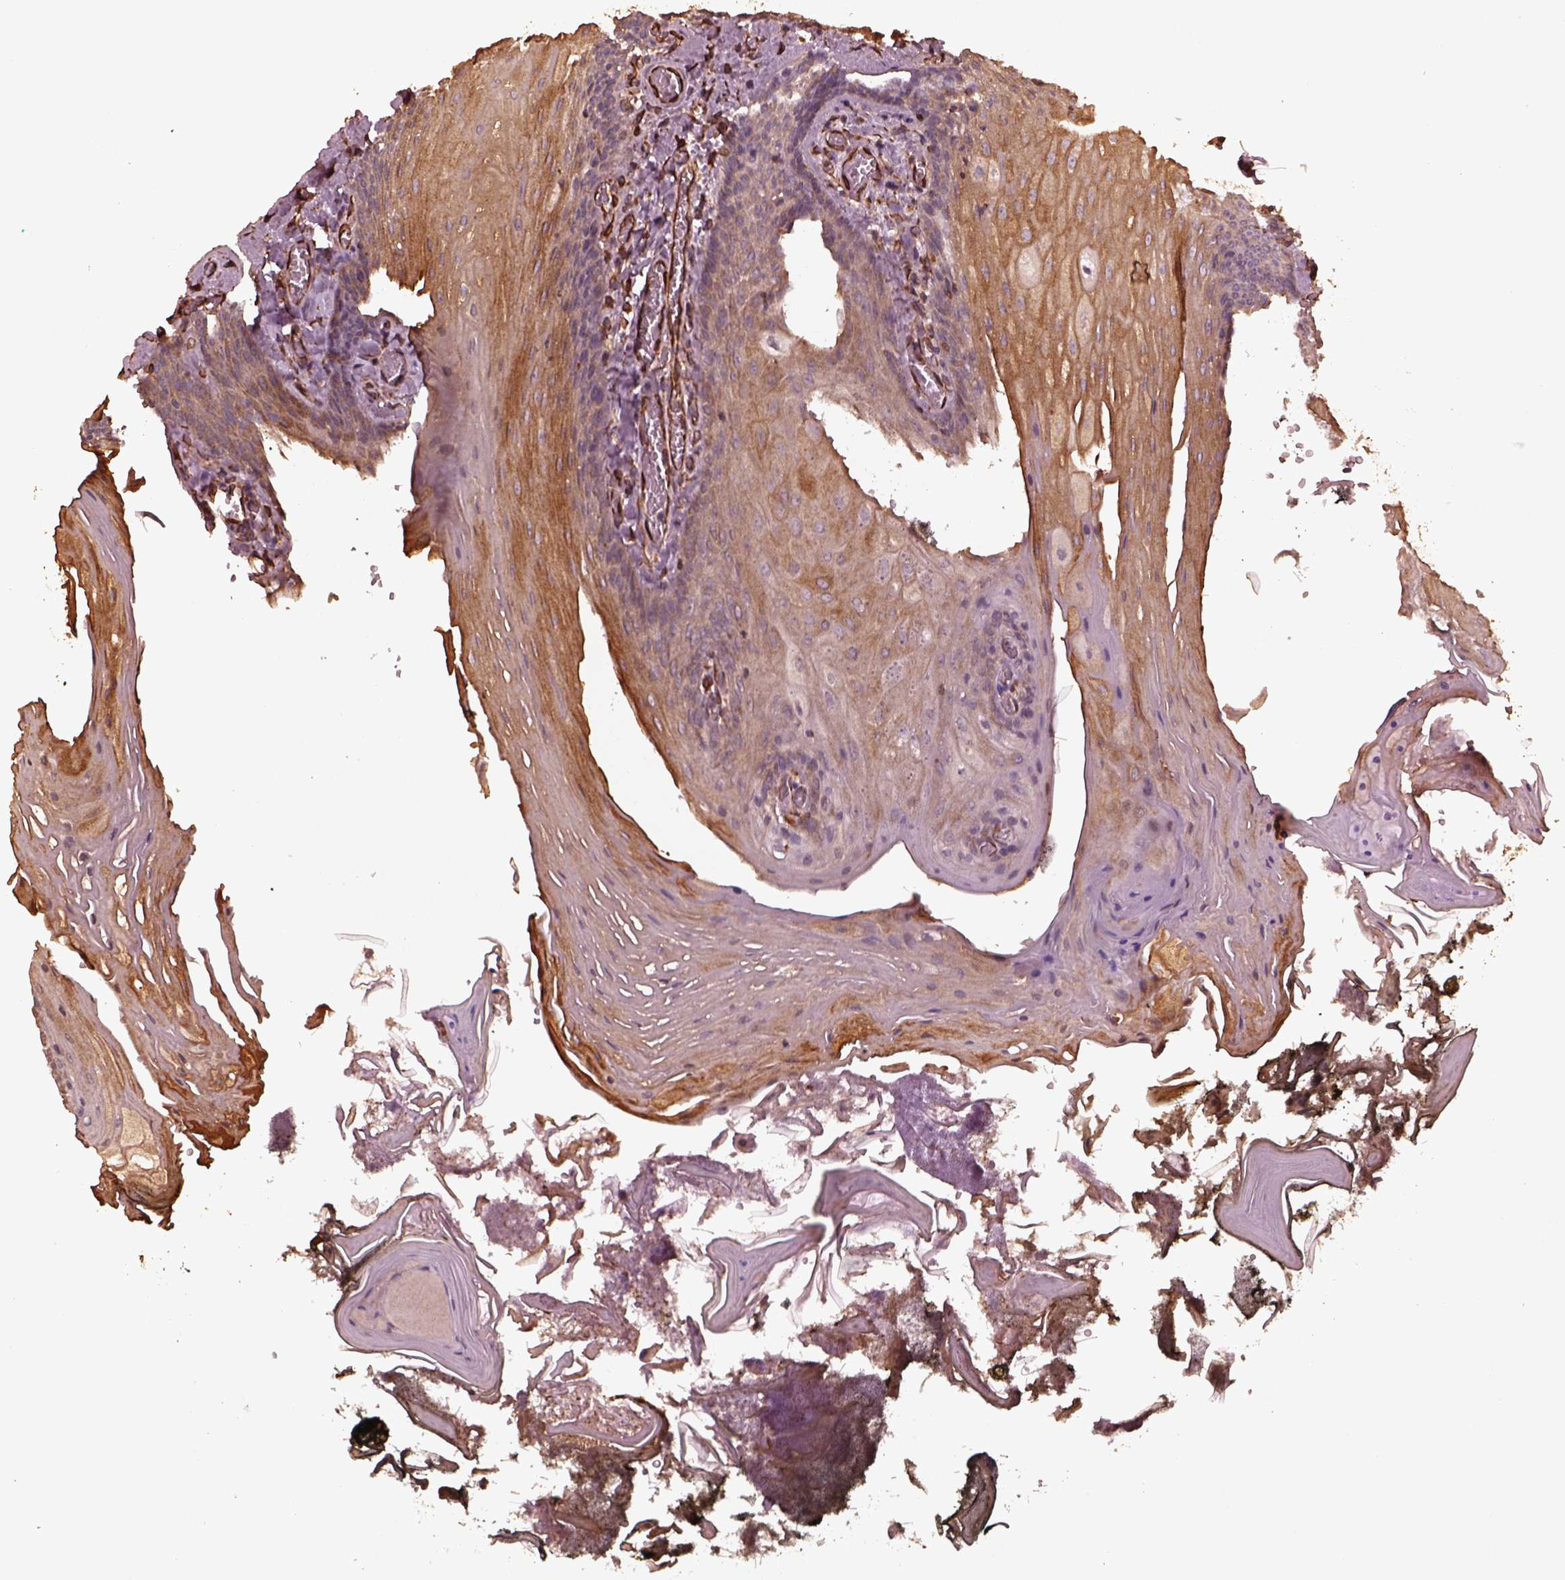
{"staining": {"intensity": "moderate", "quantity": "25%-75%", "location": "cytoplasmic/membranous"}, "tissue": "oral mucosa", "cell_type": "Squamous epithelial cells", "image_type": "normal", "snomed": [{"axis": "morphology", "description": "Normal tissue, NOS"}, {"axis": "topography", "description": "Oral tissue"}], "caption": "An IHC micrograph of unremarkable tissue is shown. Protein staining in brown labels moderate cytoplasmic/membranous positivity in oral mucosa within squamous epithelial cells.", "gene": "GTPBP1", "patient": {"sex": "male", "age": 9}}